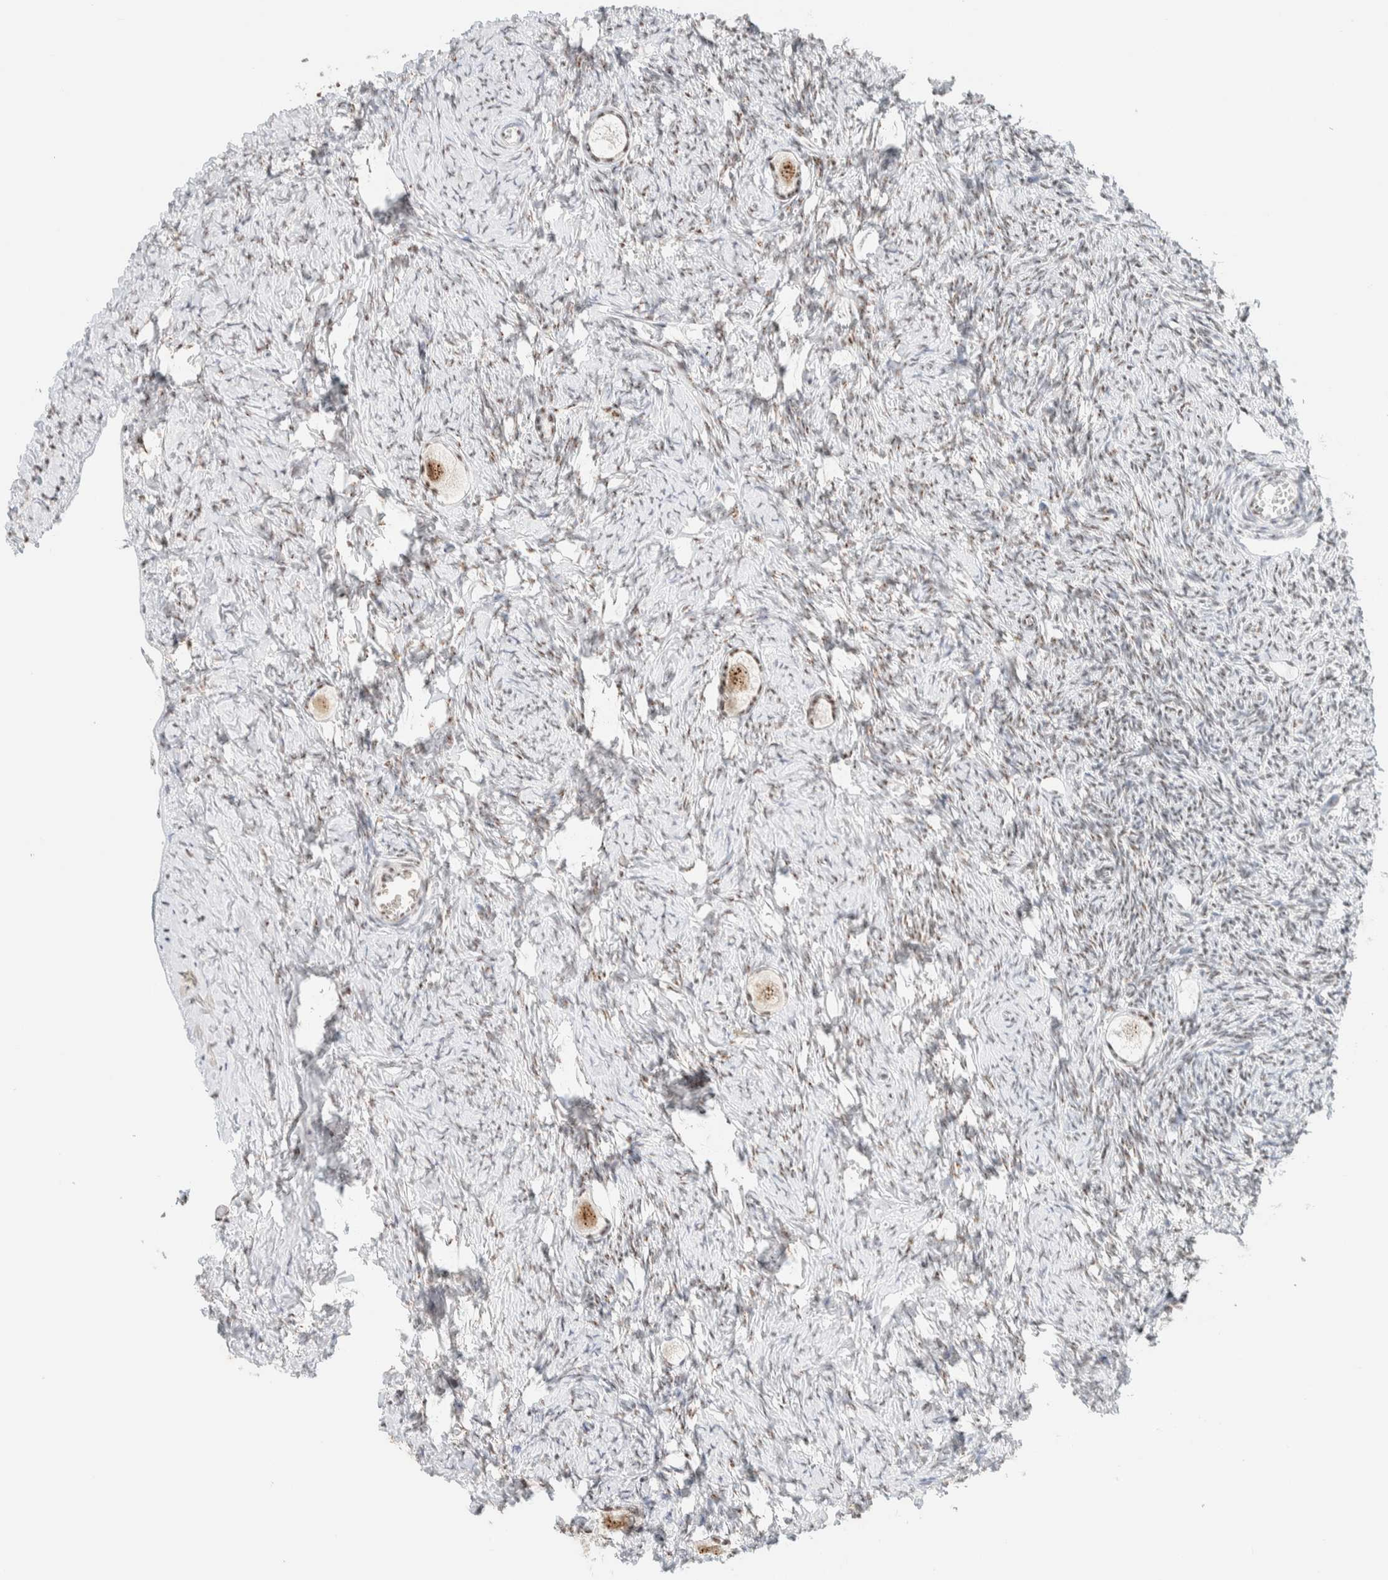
{"staining": {"intensity": "moderate", "quantity": ">75%", "location": "nuclear"}, "tissue": "ovary", "cell_type": "Follicle cells", "image_type": "normal", "snomed": [{"axis": "morphology", "description": "Normal tissue, NOS"}, {"axis": "topography", "description": "Ovary"}], "caption": "A high-resolution histopathology image shows IHC staining of benign ovary, which demonstrates moderate nuclear positivity in about >75% of follicle cells. (brown staining indicates protein expression, while blue staining denotes nuclei).", "gene": "SON", "patient": {"sex": "female", "age": 27}}